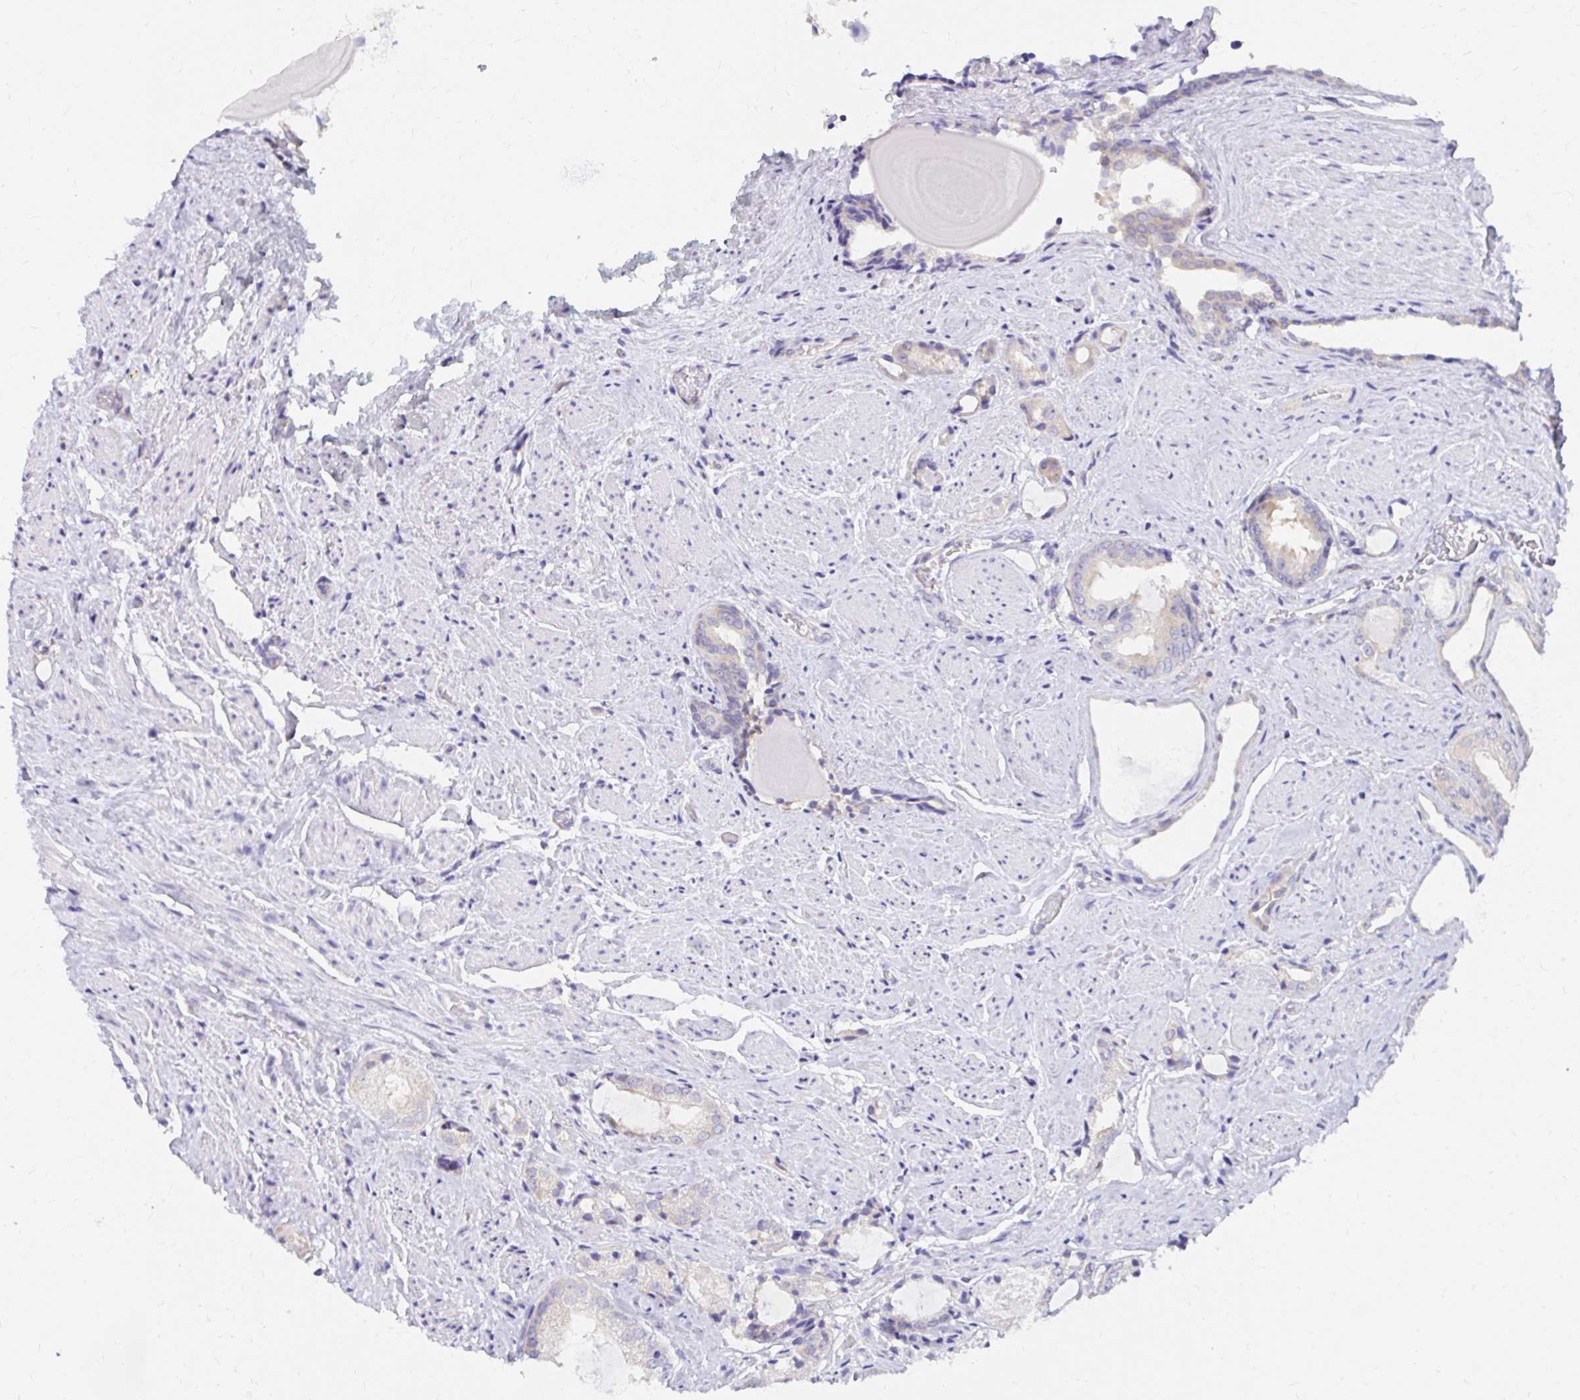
{"staining": {"intensity": "weak", "quantity": "<25%", "location": "cytoplasmic/membranous"}, "tissue": "prostate cancer", "cell_type": "Tumor cells", "image_type": "cancer", "snomed": [{"axis": "morphology", "description": "Adenocarcinoma, High grade"}, {"axis": "topography", "description": "Prostate"}], "caption": "Immunohistochemical staining of human high-grade adenocarcinoma (prostate) displays no significant expression in tumor cells.", "gene": "C19orf81", "patient": {"sex": "male", "age": 65}}